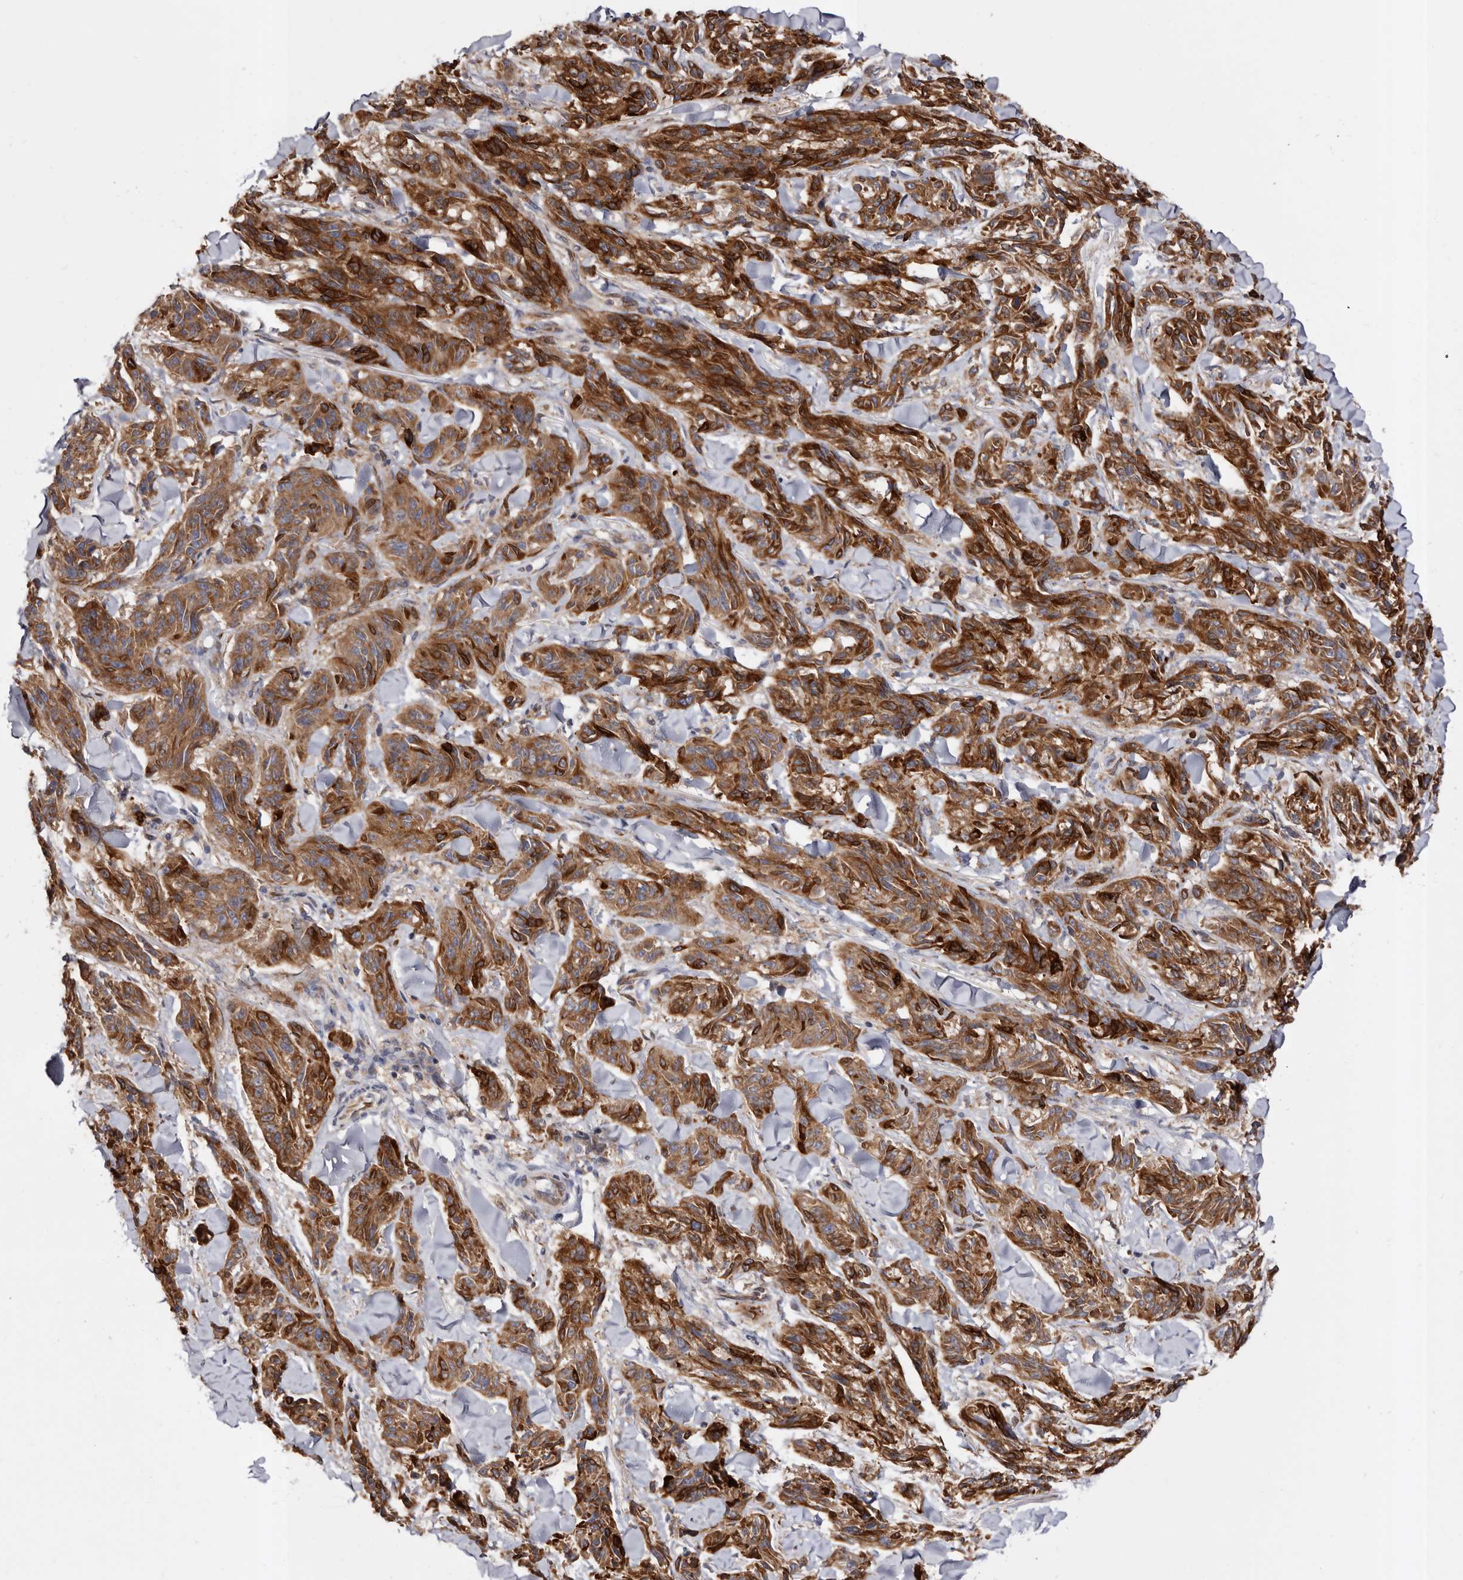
{"staining": {"intensity": "strong", "quantity": "25%-75%", "location": "cytoplasmic/membranous"}, "tissue": "melanoma", "cell_type": "Tumor cells", "image_type": "cancer", "snomed": [{"axis": "morphology", "description": "Malignant melanoma, NOS"}, {"axis": "topography", "description": "Skin"}], "caption": "Strong cytoplasmic/membranous expression is identified in approximately 25%-75% of tumor cells in malignant melanoma.", "gene": "COQ8B", "patient": {"sex": "male", "age": 53}}